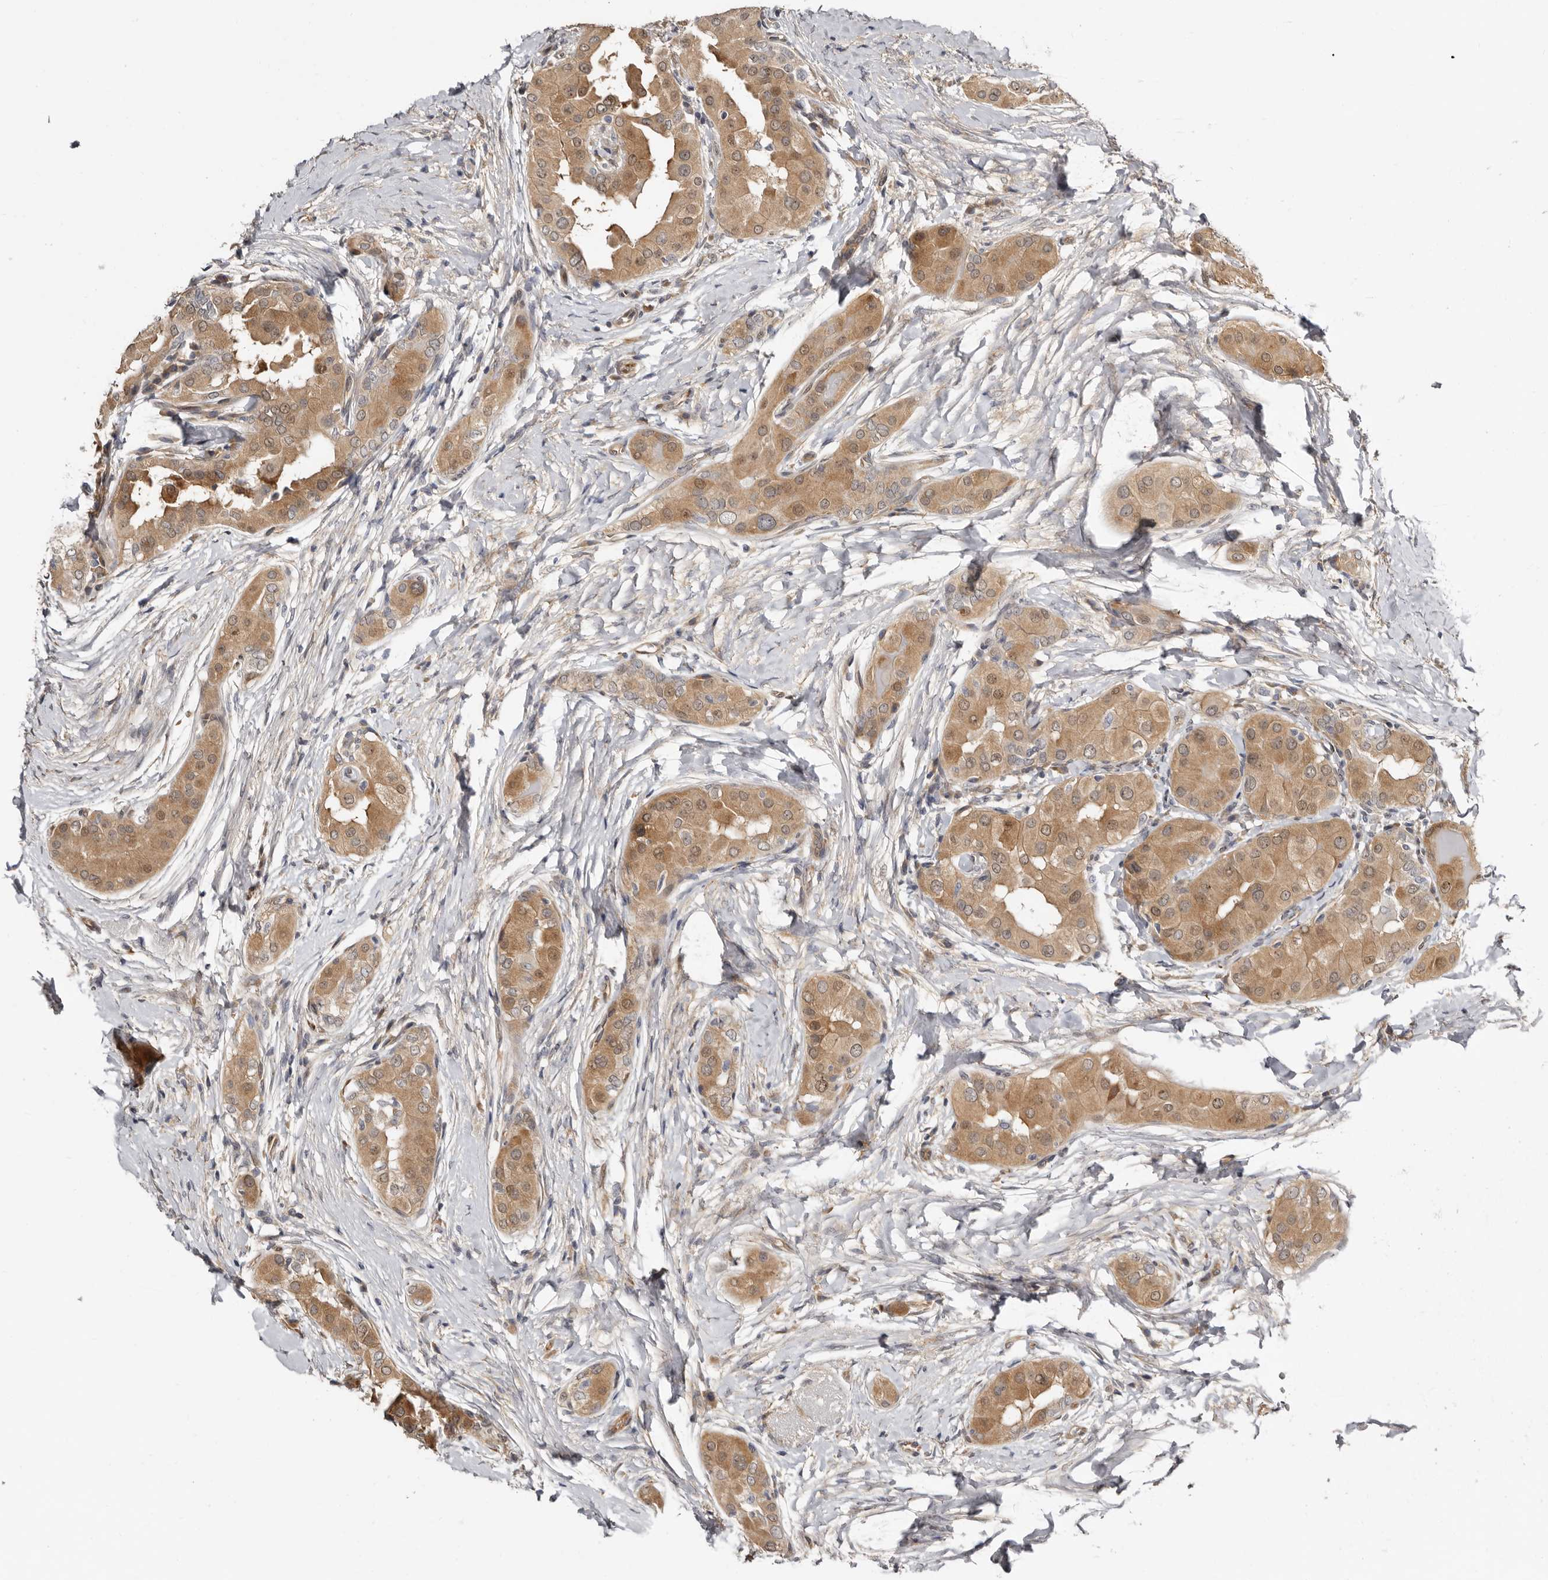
{"staining": {"intensity": "moderate", "quantity": ">75%", "location": "cytoplasmic/membranous,nuclear"}, "tissue": "thyroid cancer", "cell_type": "Tumor cells", "image_type": "cancer", "snomed": [{"axis": "morphology", "description": "Papillary adenocarcinoma, NOS"}, {"axis": "topography", "description": "Thyroid gland"}], "caption": "An image of thyroid cancer stained for a protein reveals moderate cytoplasmic/membranous and nuclear brown staining in tumor cells.", "gene": "SBDS", "patient": {"sex": "male", "age": 33}}